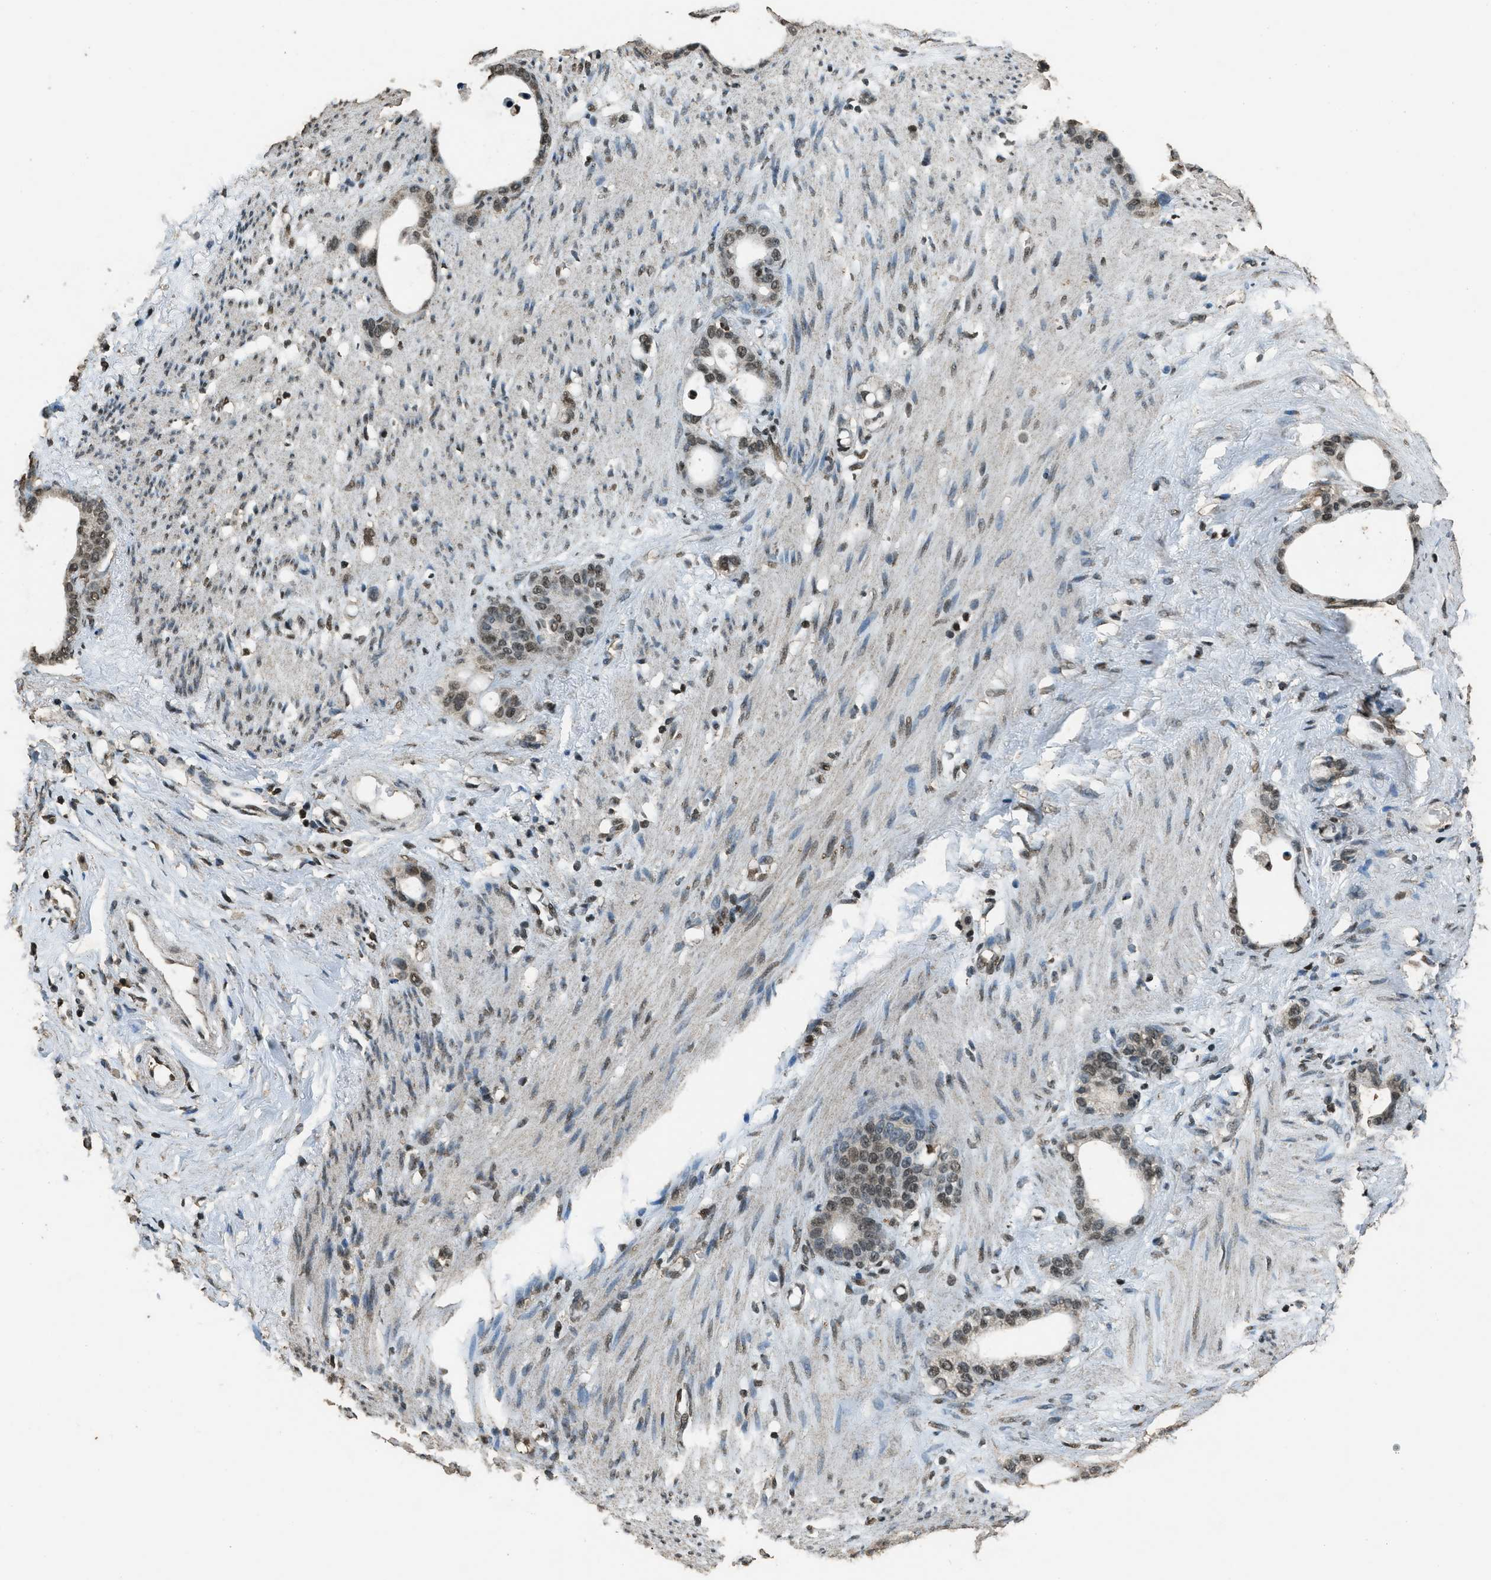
{"staining": {"intensity": "moderate", "quantity": ">75%", "location": "nuclear"}, "tissue": "stomach cancer", "cell_type": "Tumor cells", "image_type": "cancer", "snomed": [{"axis": "morphology", "description": "Adenocarcinoma, NOS"}, {"axis": "topography", "description": "Stomach"}], "caption": "An immunohistochemistry image of tumor tissue is shown. Protein staining in brown highlights moderate nuclear positivity in adenocarcinoma (stomach) within tumor cells. Using DAB (3,3'-diaminobenzidine) (brown) and hematoxylin (blue) stains, captured at high magnification using brightfield microscopy.", "gene": "MYB", "patient": {"sex": "female", "age": 75}}